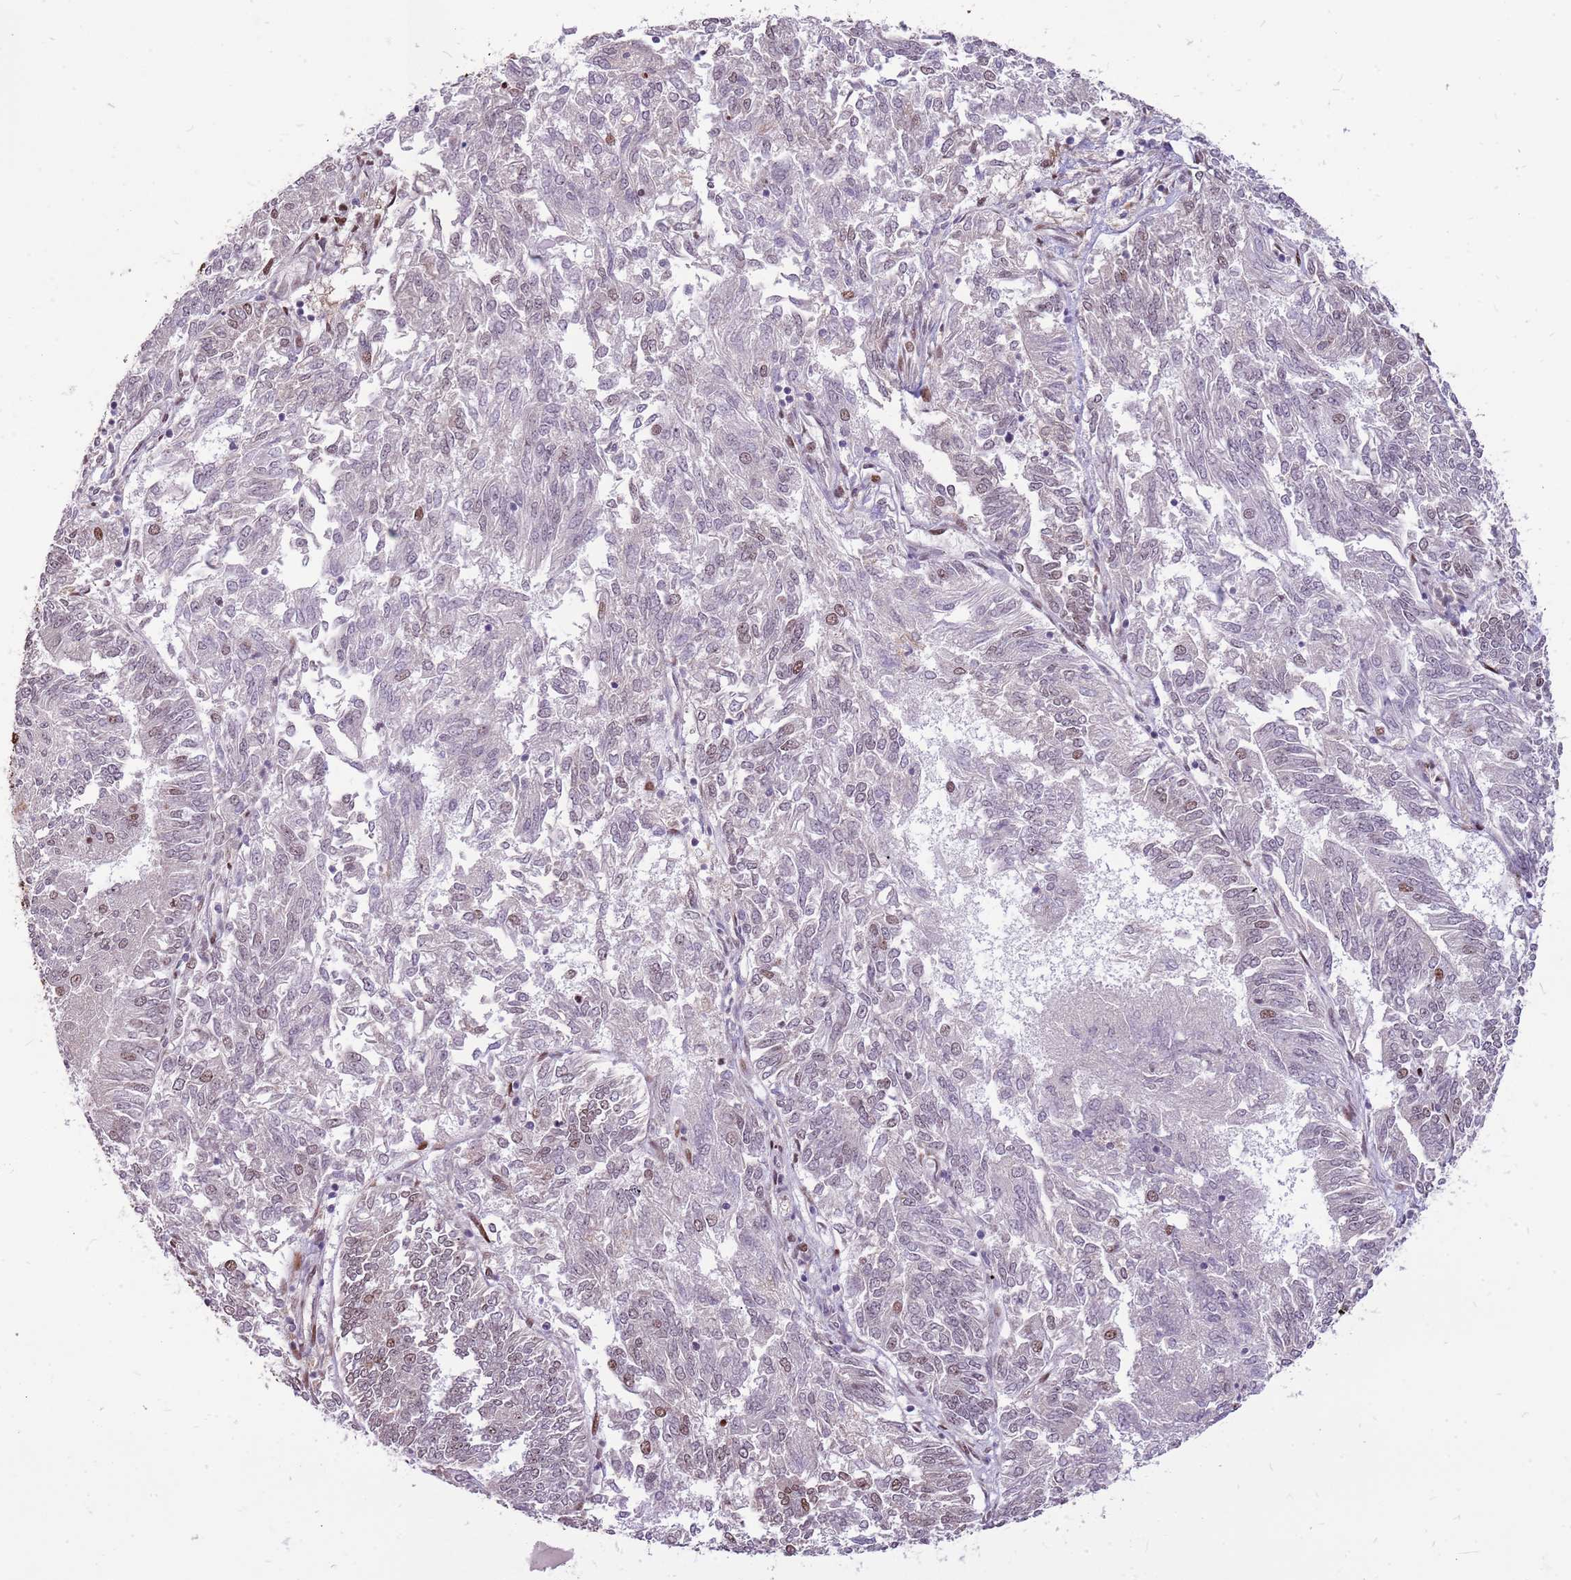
{"staining": {"intensity": "weak", "quantity": "<25%", "location": "nuclear"}, "tissue": "endometrial cancer", "cell_type": "Tumor cells", "image_type": "cancer", "snomed": [{"axis": "morphology", "description": "Adenocarcinoma, NOS"}, {"axis": "topography", "description": "Endometrium"}], "caption": "Tumor cells show no significant protein expression in endometrial cancer.", "gene": "WASHC4", "patient": {"sex": "female", "age": 58}}